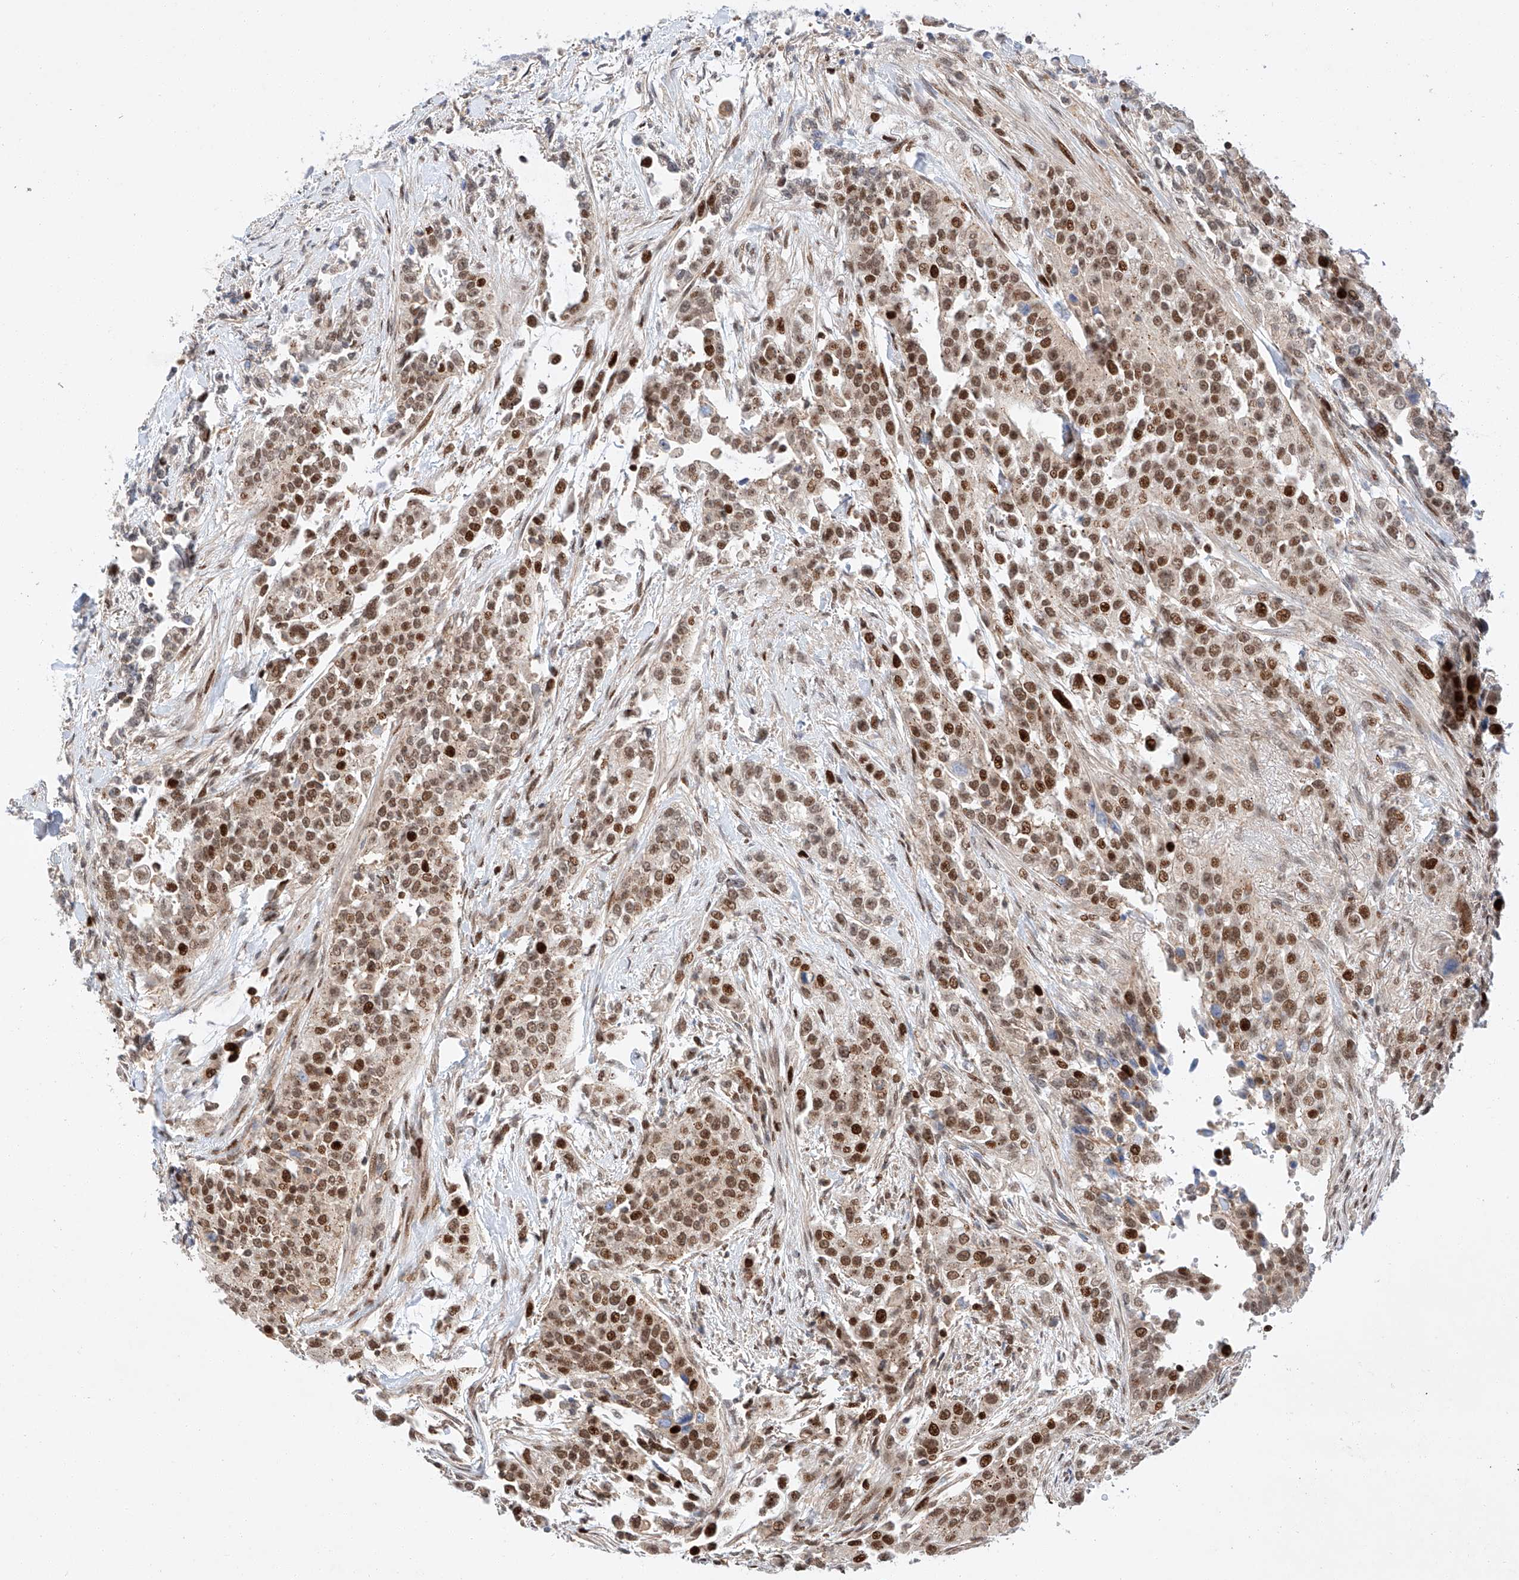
{"staining": {"intensity": "strong", "quantity": ">75%", "location": "nuclear"}, "tissue": "urothelial cancer", "cell_type": "Tumor cells", "image_type": "cancer", "snomed": [{"axis": "morphology", "description": "Urothelial carcinoma, High grade"}, {"axis": "topography", "description": "Urinary bladder"}], "caption": "High-grade urothelial carcinoma stained for a protein (brown) demonstrates strong nuclear positive staining in approximately >75% of tumor cells.", "gene": "HDAC9", "patient": {"sex": "female", "age": 80}}